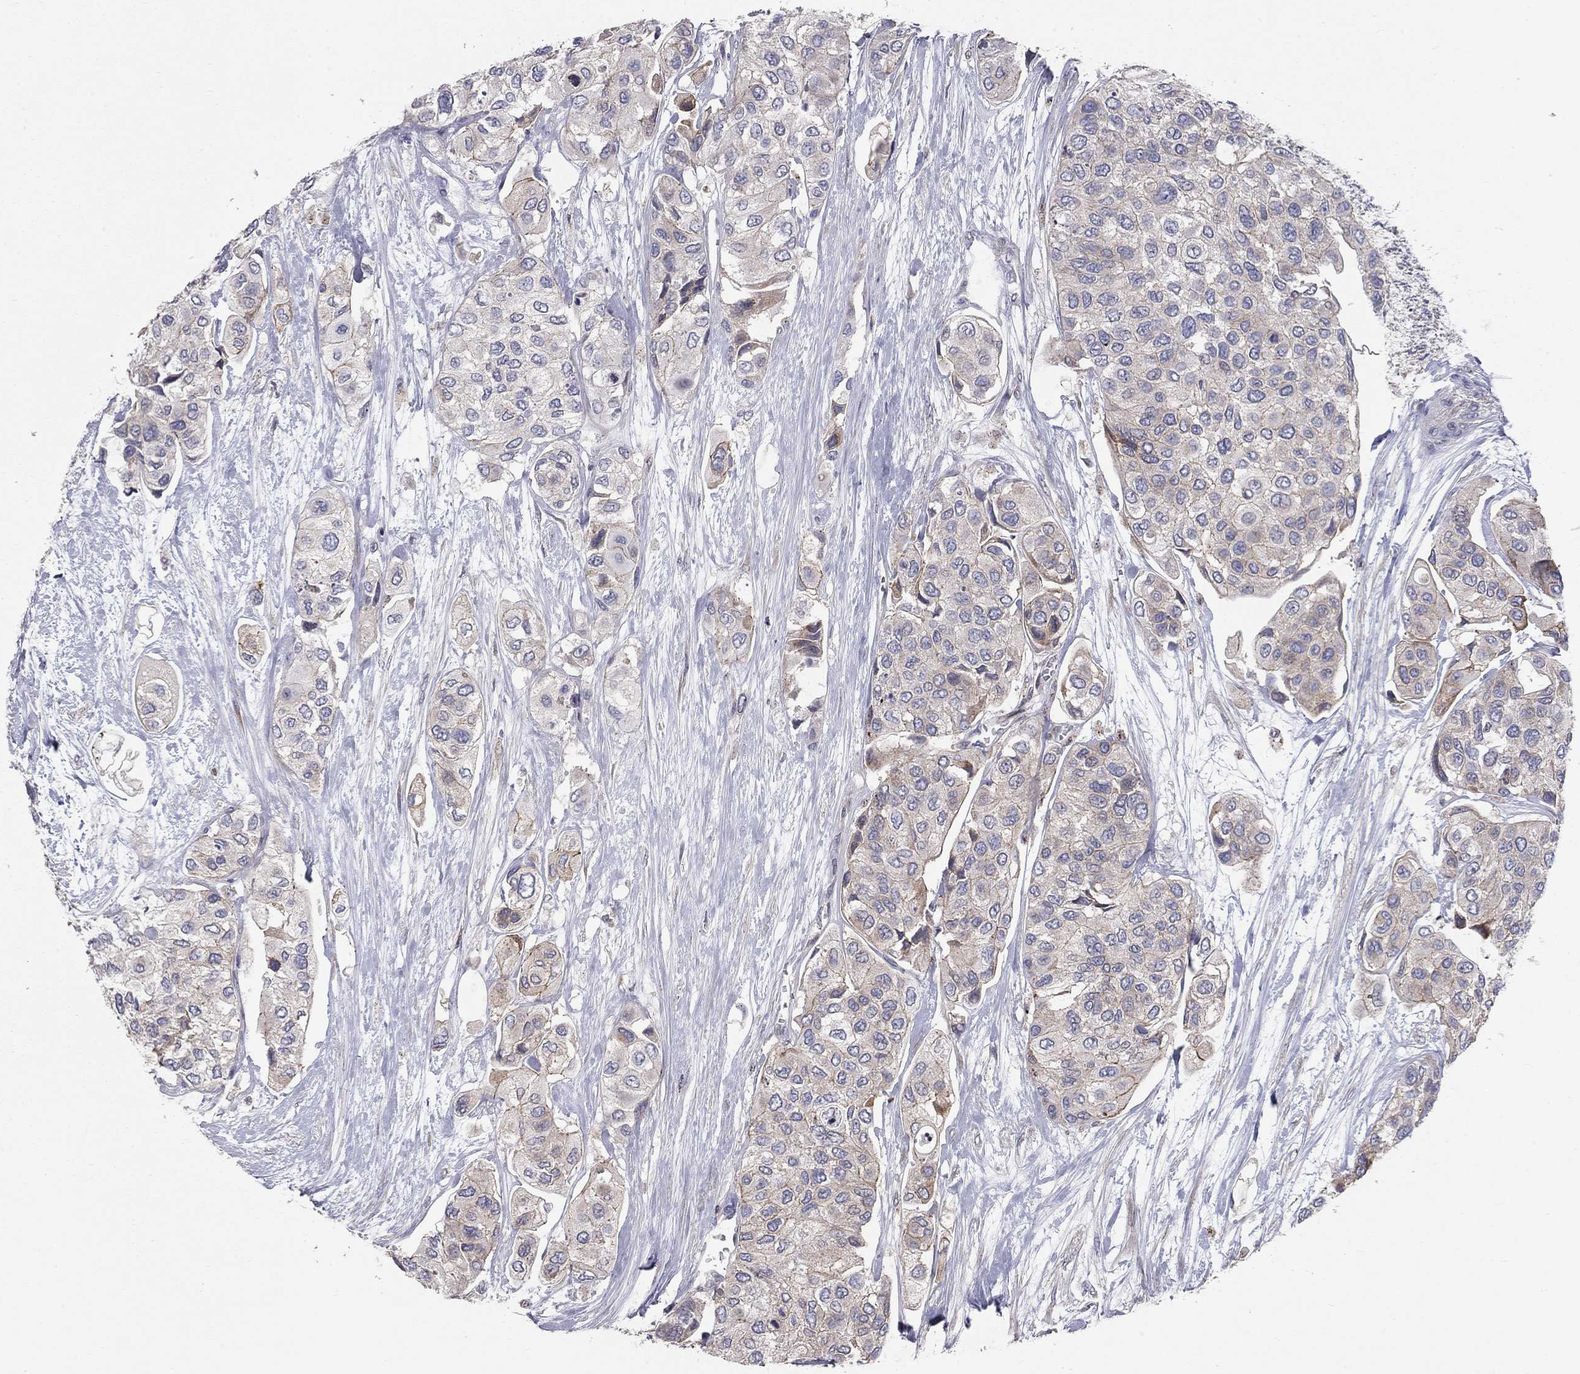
{"staining": {"intensity": "moderate", "quantity": "<25%", "location": "cytoplasmic/membranous"}, "tissue": "urothelial cancer", "cell_type": "Tumor cells", "image_type": "cancer", "snomed": [{"axis": "morphology", "description": "Urothelial carcinoma, High grade"}, {"axis": "topography", "description": "Urinary bladder"}], "caption": "High-grade urothelial carcinoma stained with a protein marker reveals moderate staining in tumor cells.", "gene": "ERN2", "patient": {"sex": "male", "age": 77}}